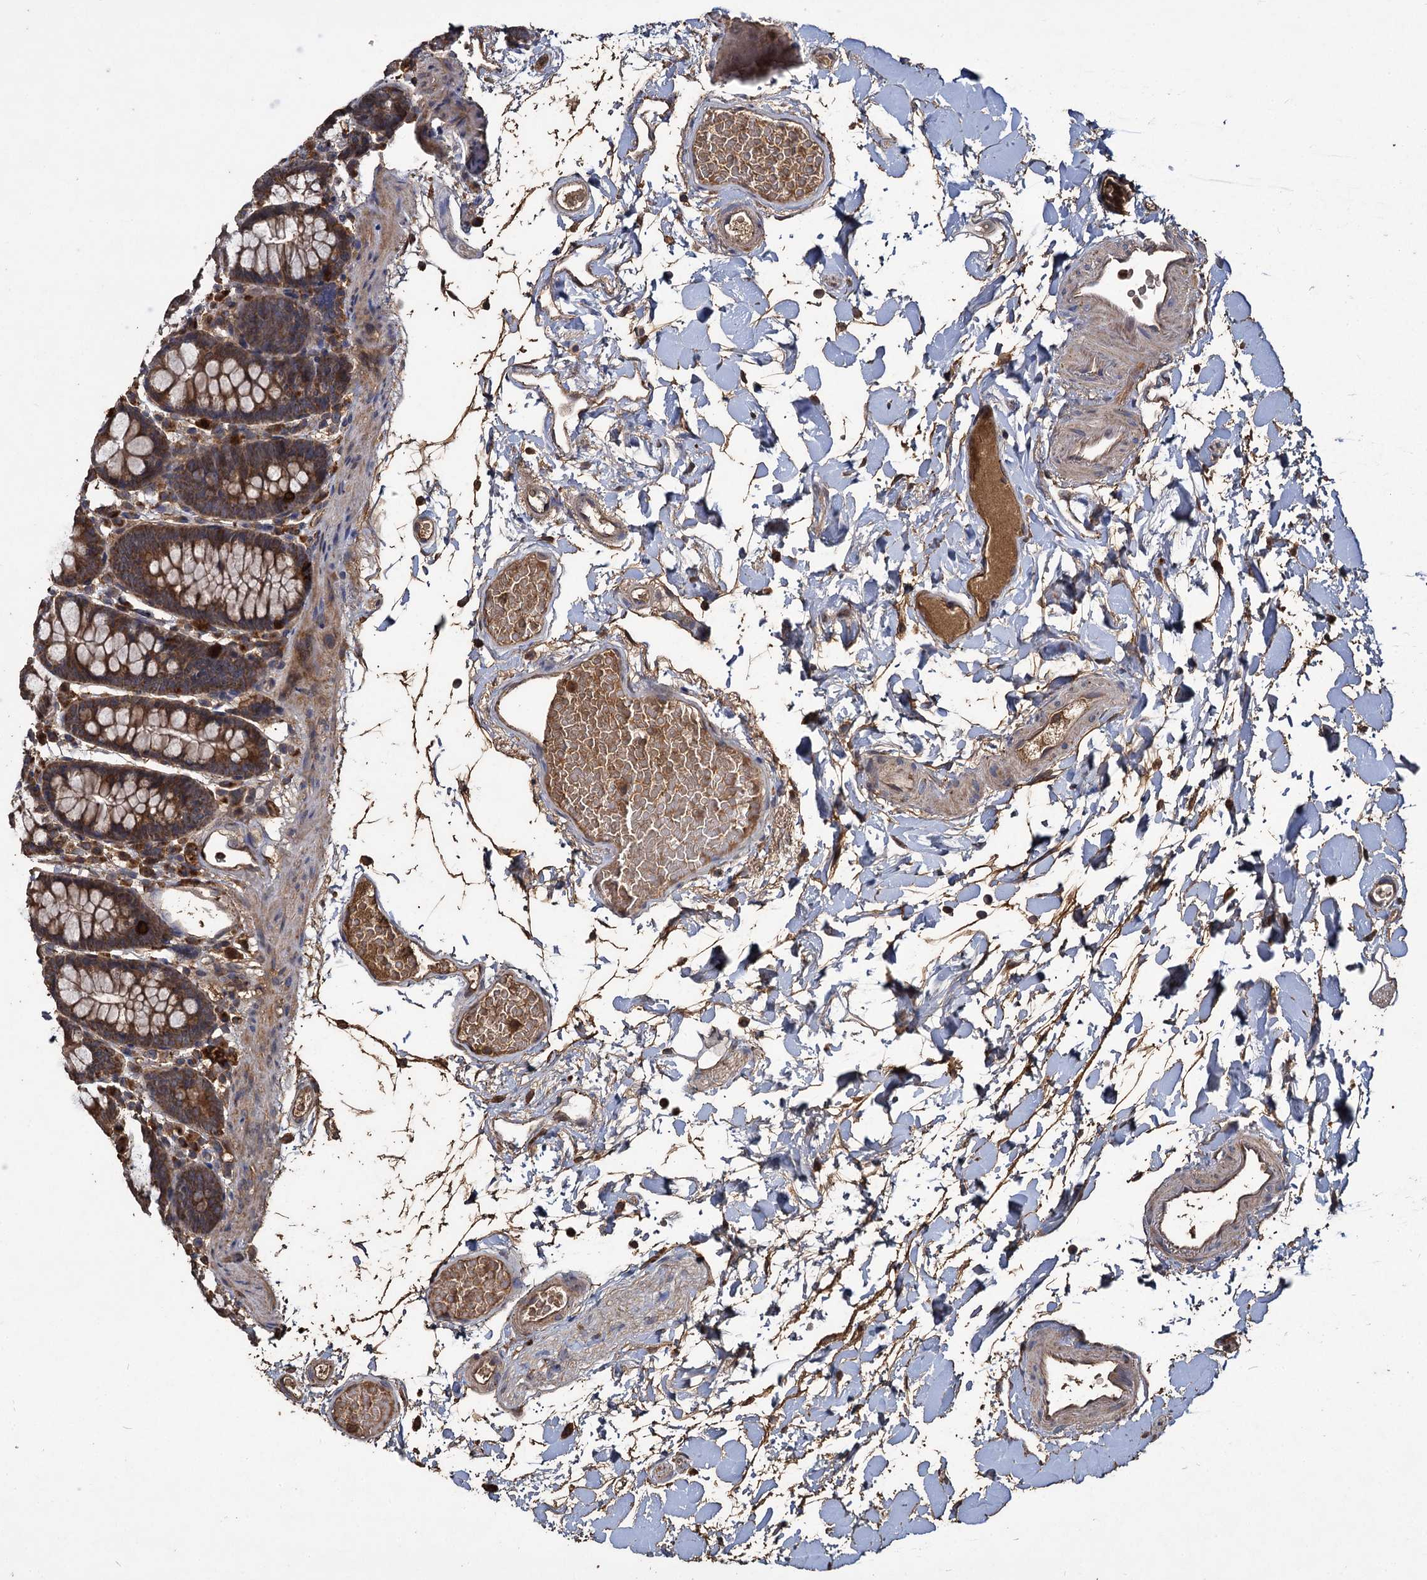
{"staining": {"intensity": "moderate", "quantity": "25%-75%", "location": "cytoplasmic/membranous"}, "tissue": "colon", "cell_type": "Endothelial cells", "image_type": "normal", "snomed": [{"axis": "morphology", "description": "Normal tissue, NOS"}, {"axis": "topography", "description": "Colon"}], "caption": "Immunohistochemistry (IHC) image of unremarkable colon: human colon stained using immunohistochemistry displays medium levels of moderate protein expression localized specifically in the cytoplasmic/membranous of endothelial cells, appearing as a cytoplasmic/membranous brown color.", "gene": "GCLC", "patient": {"sex": "male", "age": 75}}